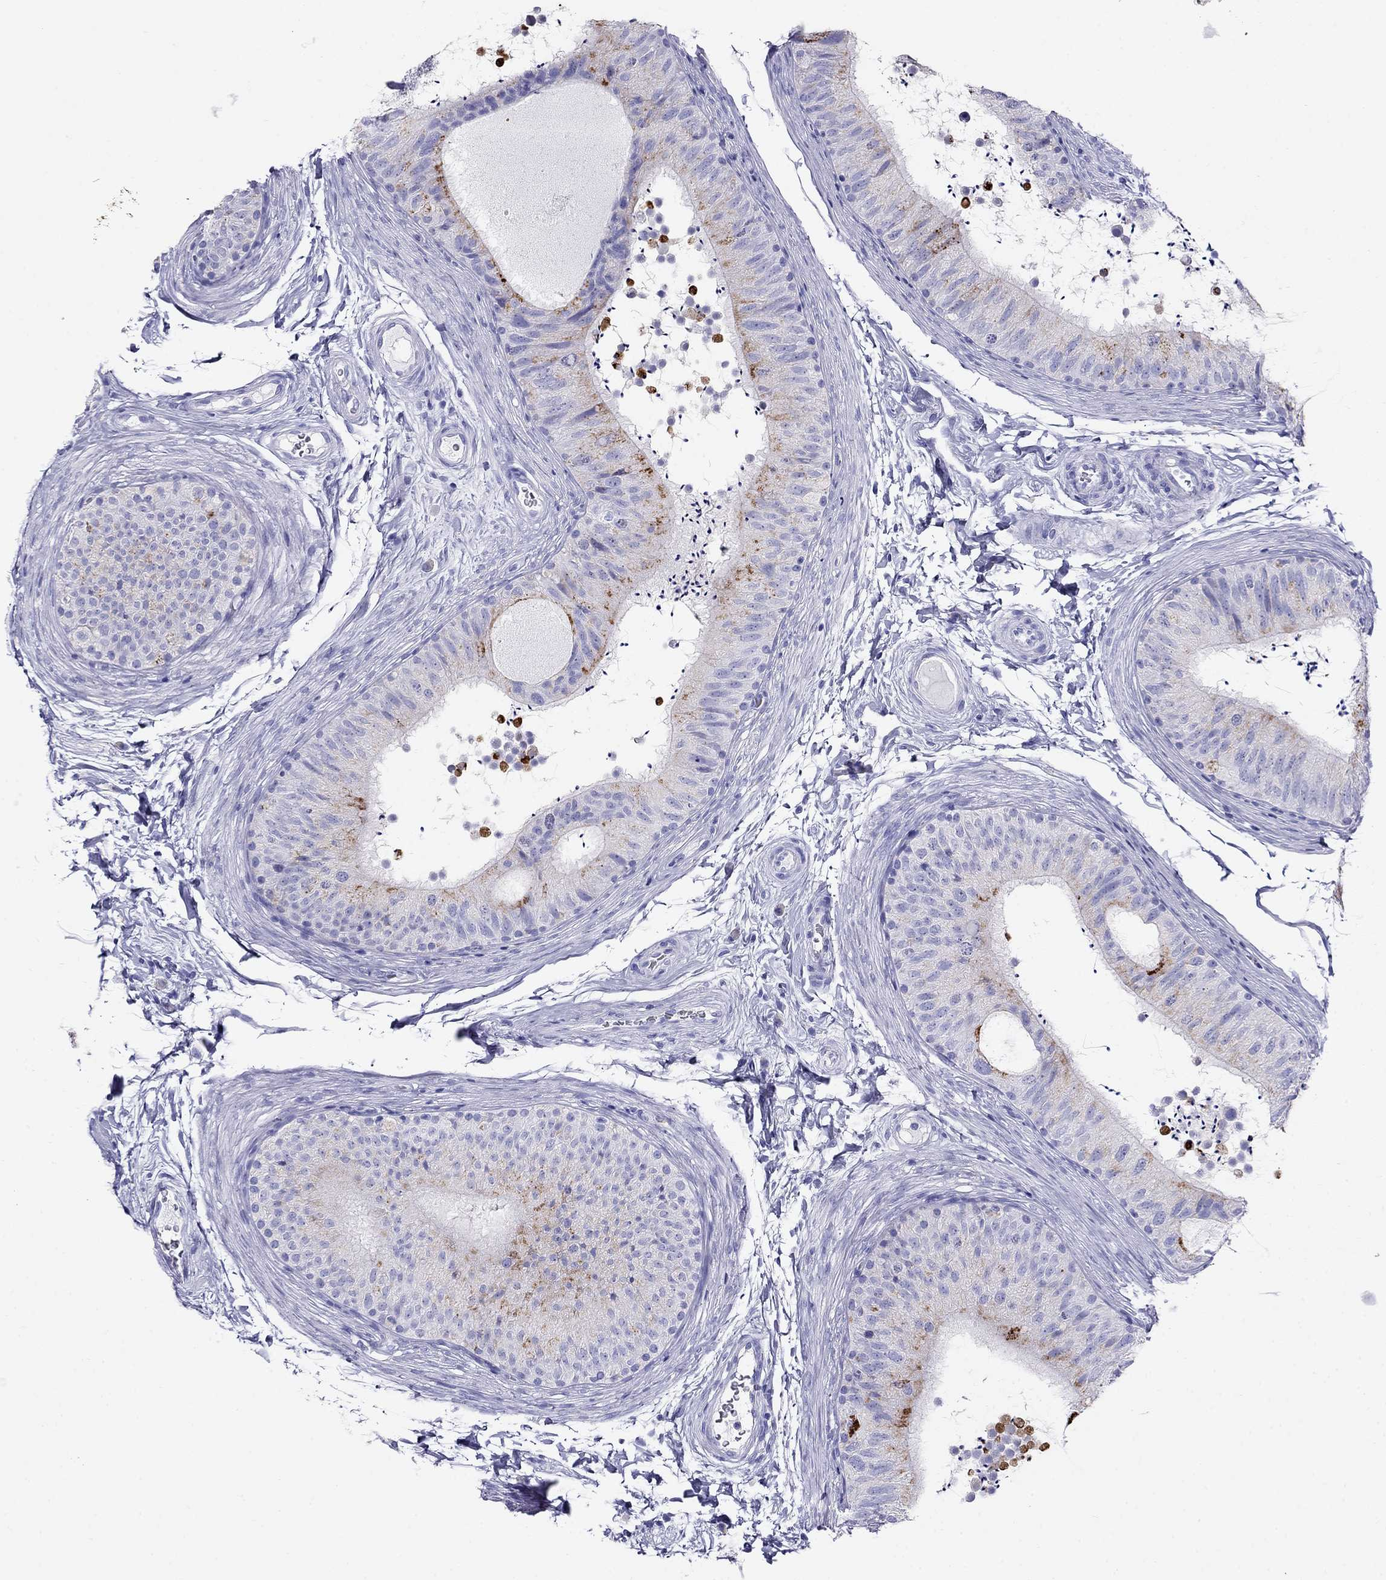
{"staining": {"intensity": "negative", "quantity": "none", "location": "none"}, "tissue": "epididymis", "cell_type": "Glandular cells", "image_type": "normal", "snomed": [{"axis": "morphology", "description": "Normal tissue, NOS"}, {"axis": "topography", "description": "Epididymis"}], "caption": "There is no significant positivity in glandular cells of epididymis. (Brightfield microscopy of DAB (3,3'-diaminobenzidine) immunohistochemistry at high magnification).", "gene": "MC5R", "patient": {"sex": "male", "age": 32}}